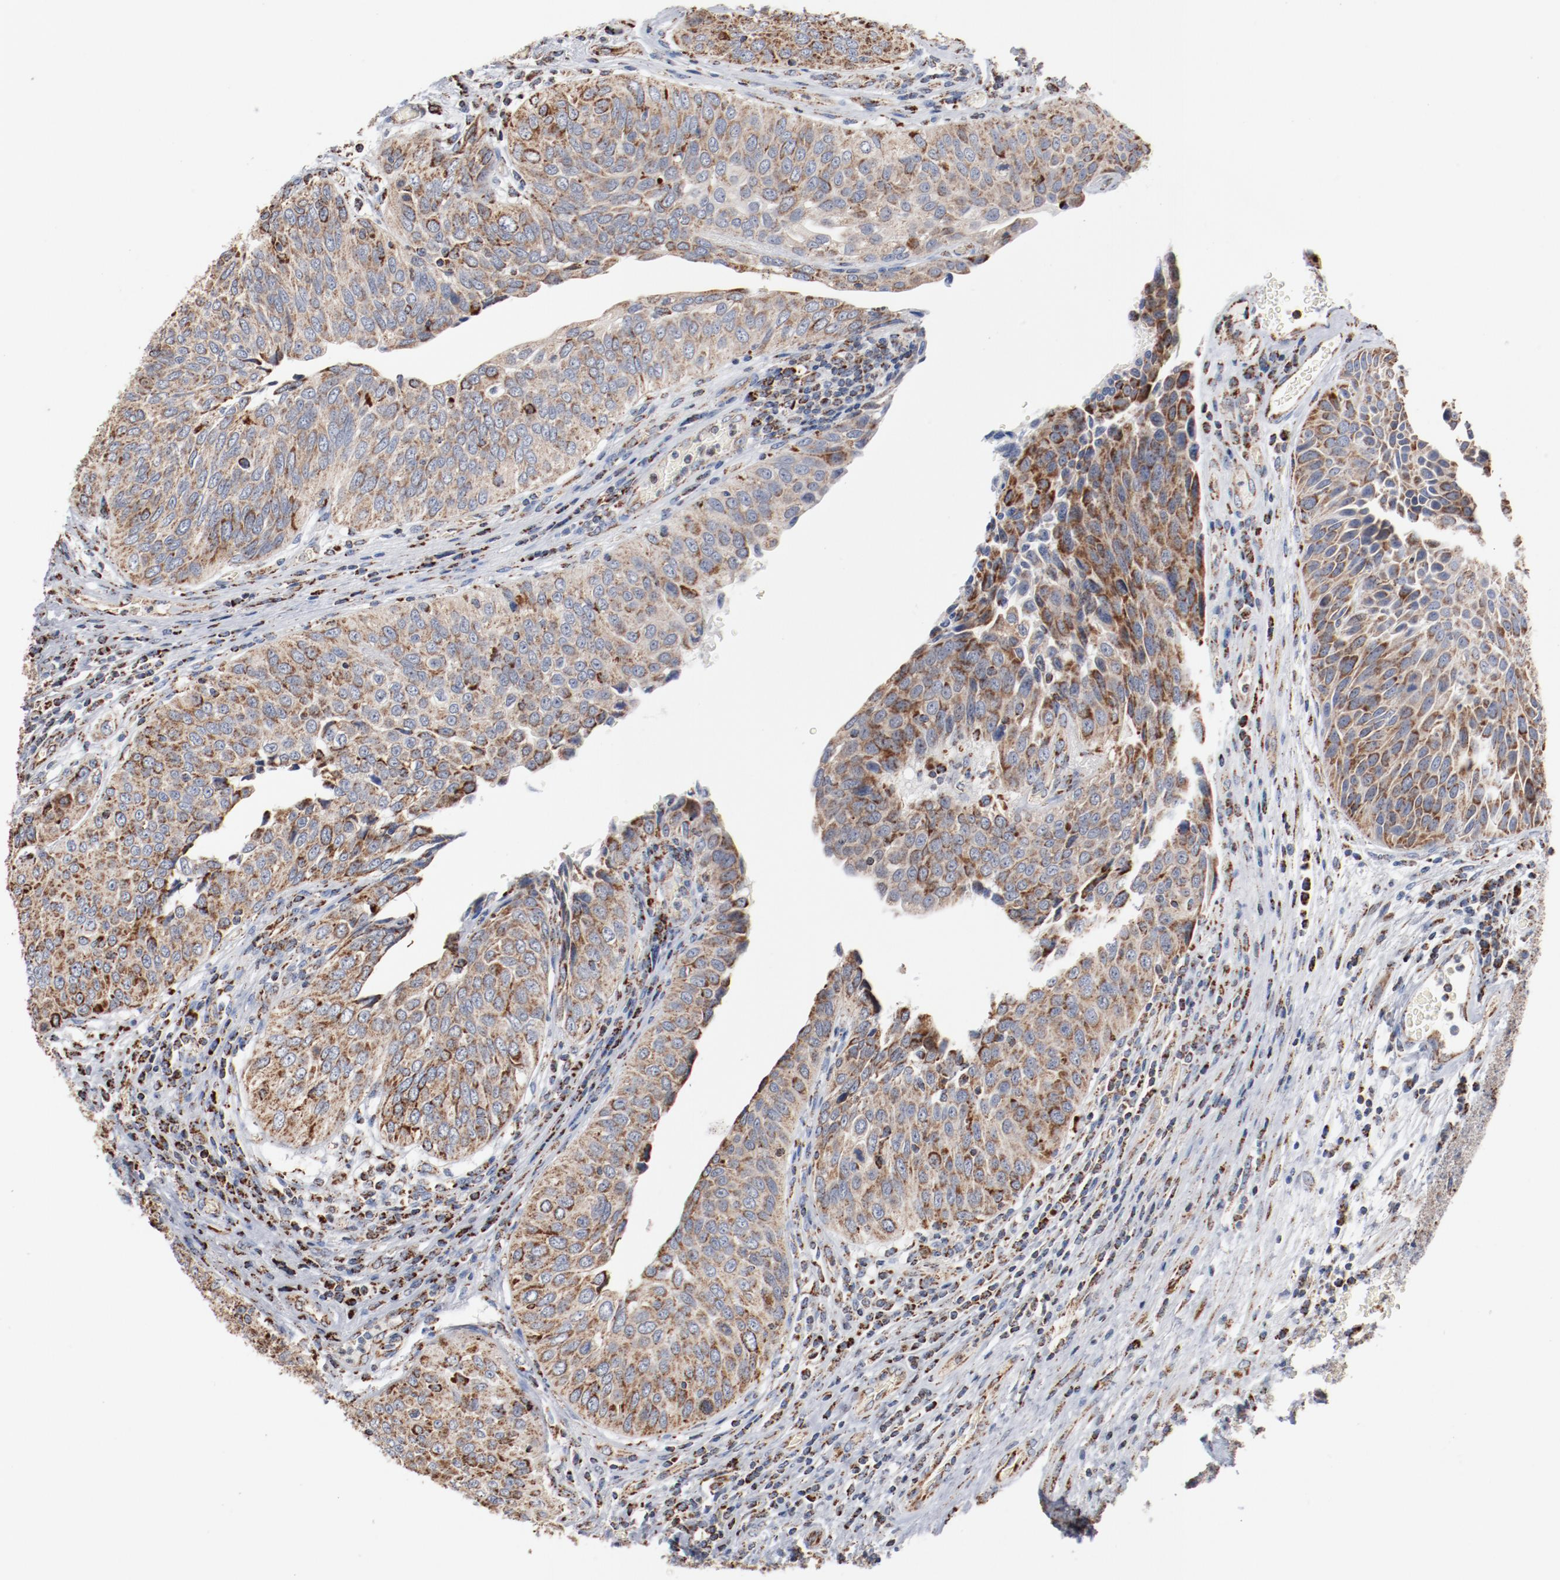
{"staining": {"intensity": "moderate", "quantity": ">75%", "location": "cytoplasmic/membranous"}, "tissue": "urothelial cancer", "cell_type": "Tumor cells", "image_type": "cancer", "snomed": [{"axis": "morphology", "description": "Urothelial carcinoma, High grade"}, {"axis": "topography", "description": "Urinary bladder"}], "caption": "Immunohistochemistry (IHC) (DAB (3,3'-diaminobenzidine)) staining of urothelial cancer demonstrates moderate cytoplasmic/membranous protein expression in approximately >75% of tumor cells. (Brightfield microscopy of DAB IHC at high magnification).", "gene": "NDUFS4", "patient": {"sex": "male", "age": 50}}